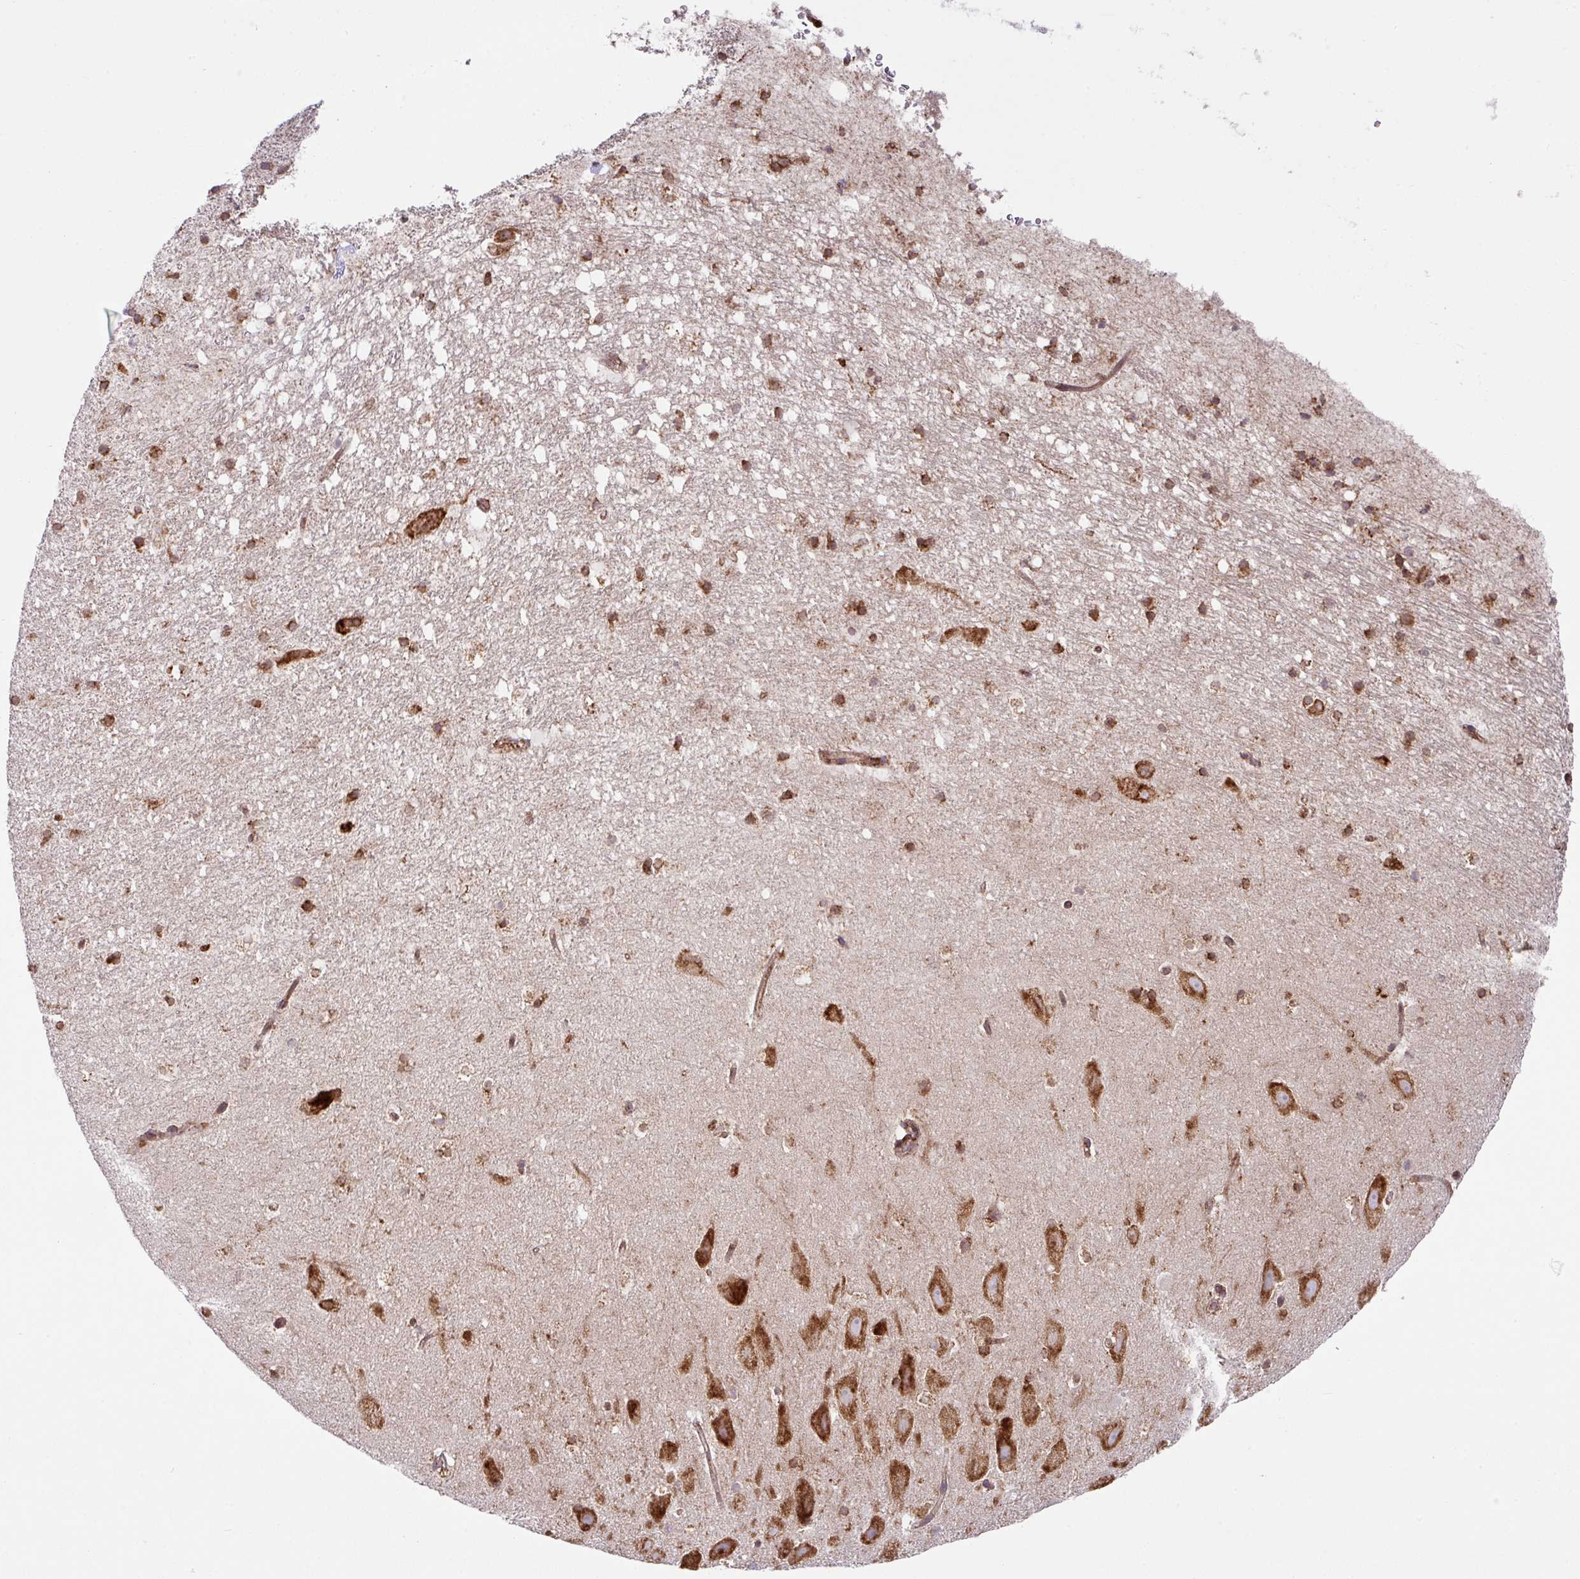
{"staining": {"intensity": "strong", "quantity": ">75%", "location": "cytoplasmic/membranous"}, "tissue": "hippocampus", "cell_type": "Glial cells", "image_type": "normal", "snomed": [{"axis": "morphology", "description": "Normal tissue, NOS"}, {"axis": "topography", "description": "Hippocampus"}], "caption": "Protein analysis of unremarkable hippocampus demonstrates strong cytoplasmic/membranous expression in about >75% of glial cells. (Stains: DAB (3,3'-diaminobenzidine) in brown, nuclei in blue, Microscopy: brightfield microscopy at high magnification).", "gene": "SLC39A7", "patient": {"sex": "male", "age": 37}}